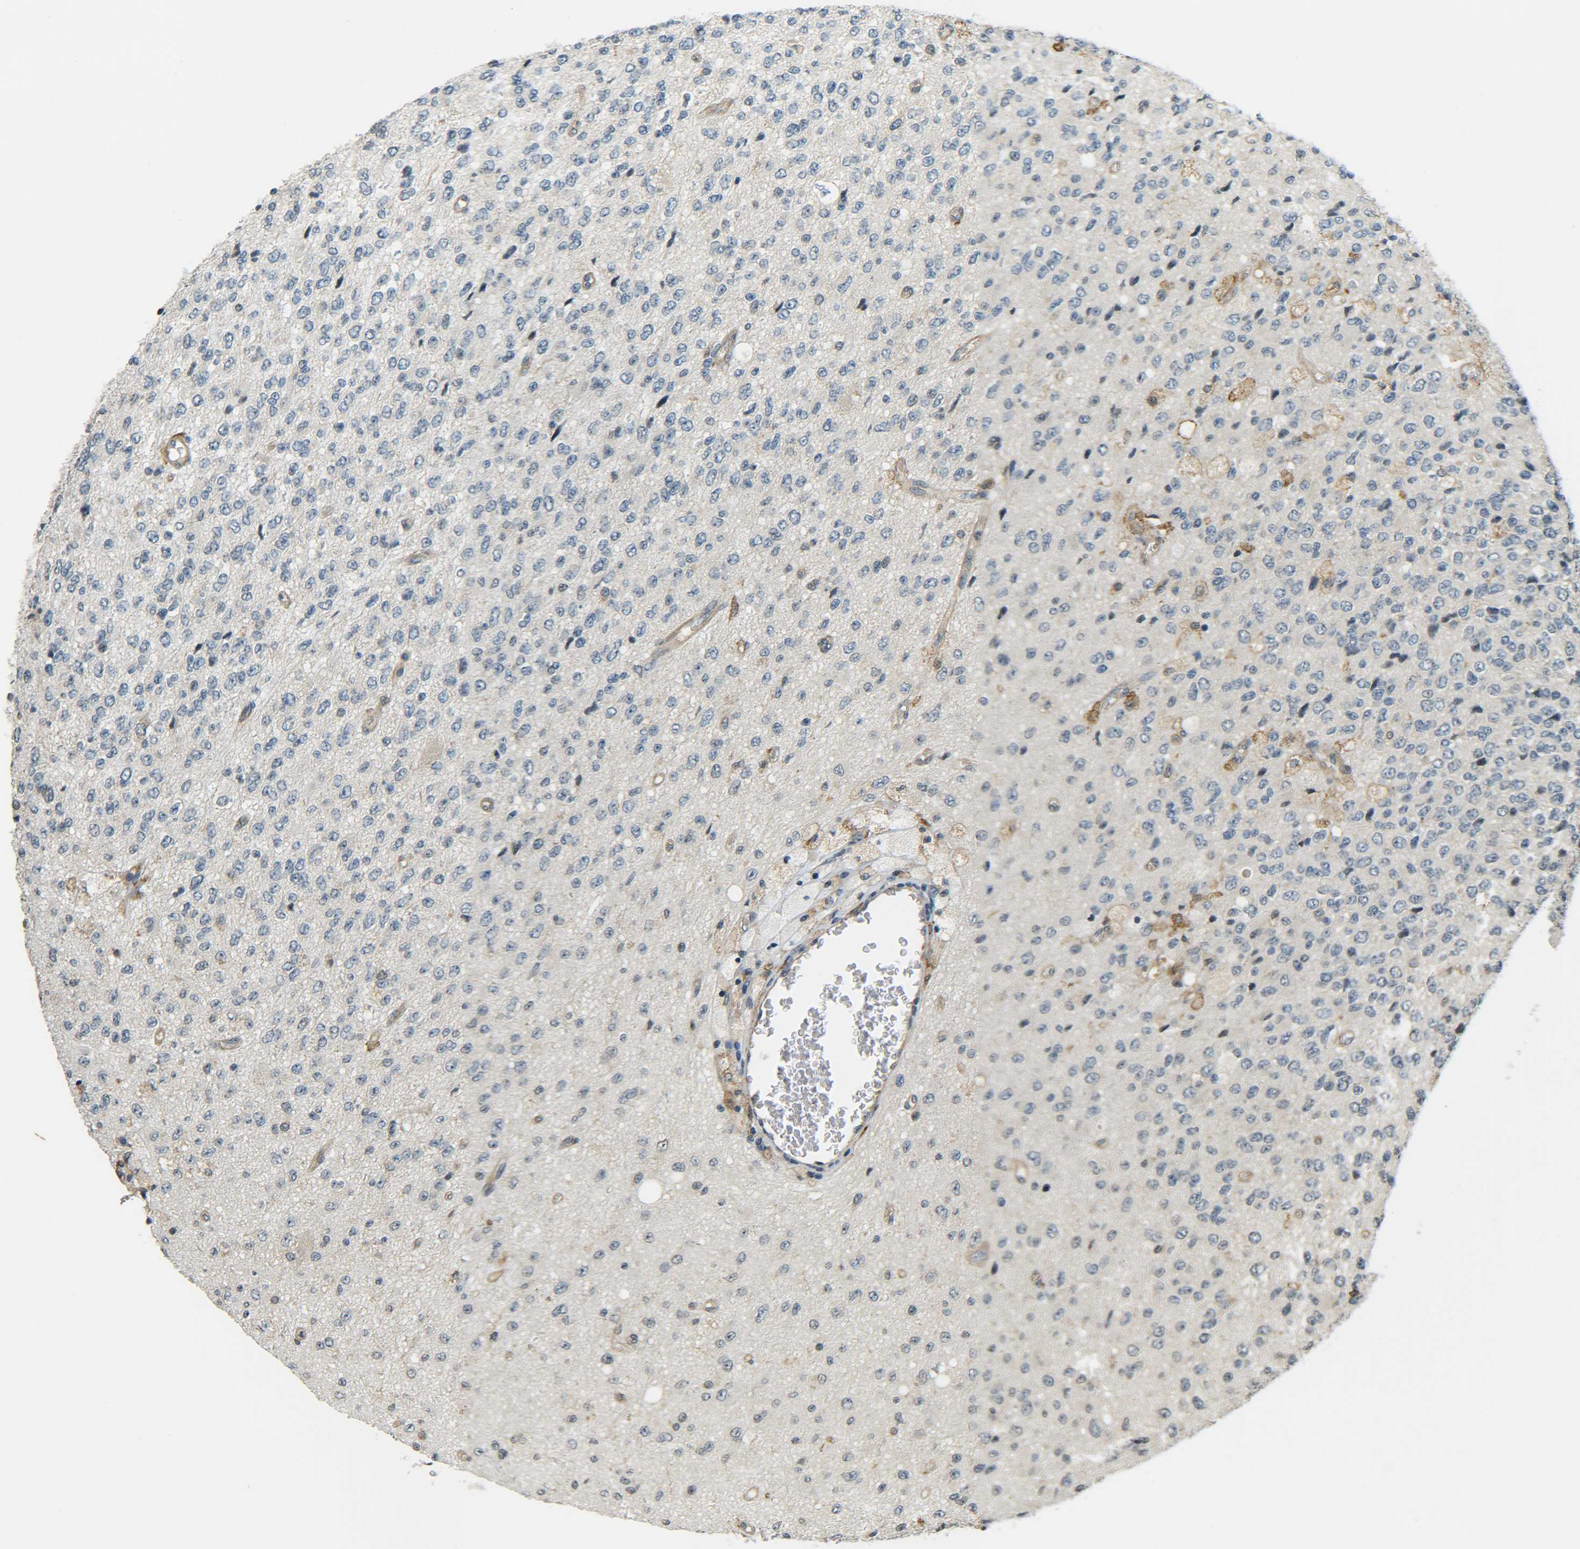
{"staining": {"intensity": "negative", "quantity": "none", "location": "none"}, "tissue": "glioma", "cell_type": "Tumor cells", "image_type": "cancer", "snomed": [{"axis": "morphology", "description": "Glioma, malignant, High grade"}, {"axis": "topography", "description": "pancreas cauda"}], "caption": "There is no significant expression in tumor cells of glioma.", "gene": "DAB2", "patient": {"sex": "male", "age": 60}}